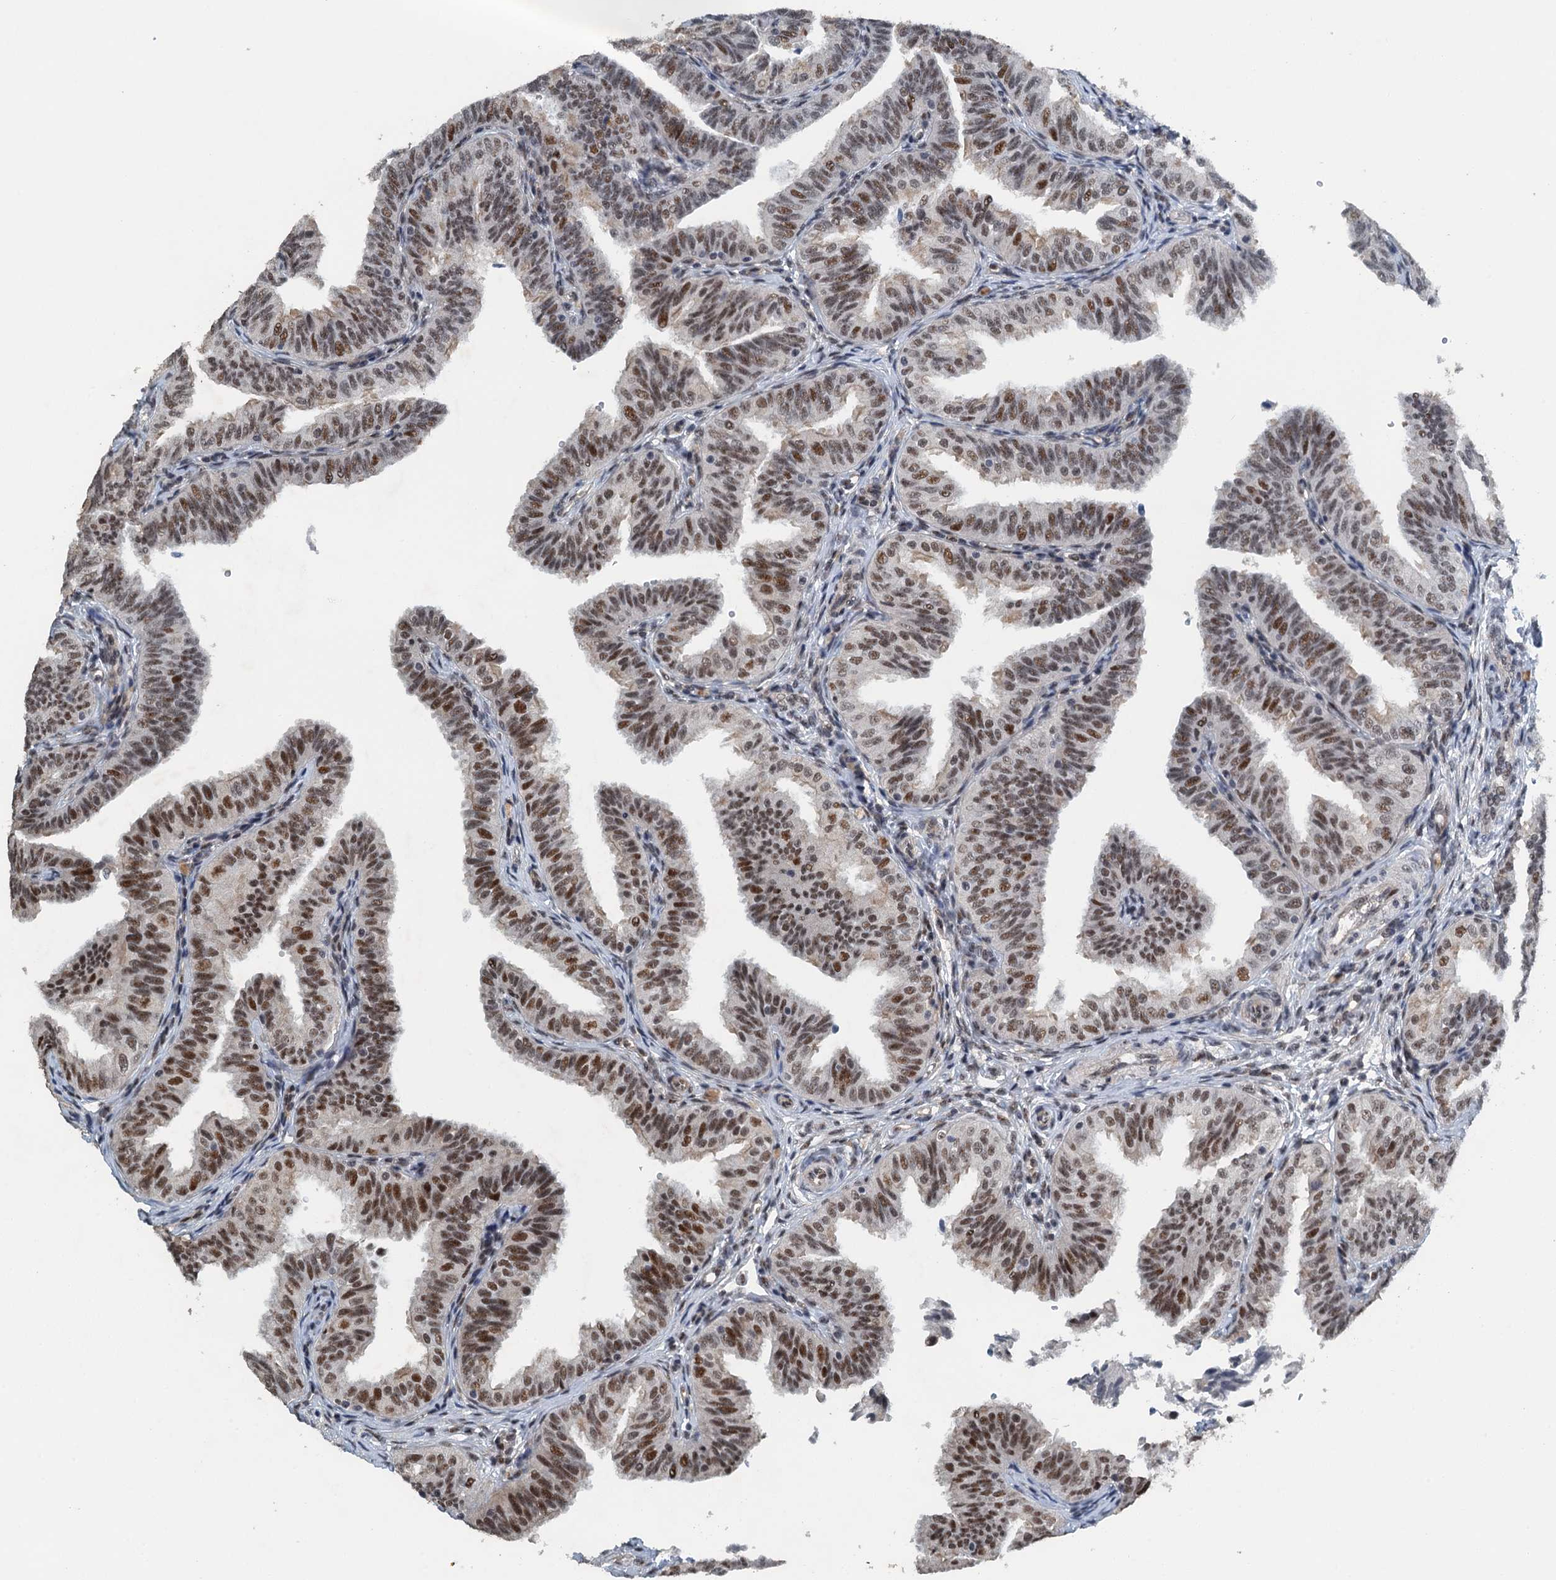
{"staining": {"intensity": "moderate", "quantity": ">75%", "location": "nuclear"}, "tissue": "fallopian tube", "cell_type": "Glandular cells", "image_type": "normal", "snomed": [{"axis": "morphology", "description": "Normal tissue, NOS"}, {"axis": "topography", "description": "Fallopian tube"}], "caption": "IHC micrograph of benign human fallopian tube stained for a protein (brown), which shows medium levels of moderate nuclear expression in approximately >75% of glandular cells.", "gene": "MTA3", "patient": {"sex": "female", "age": 35}}